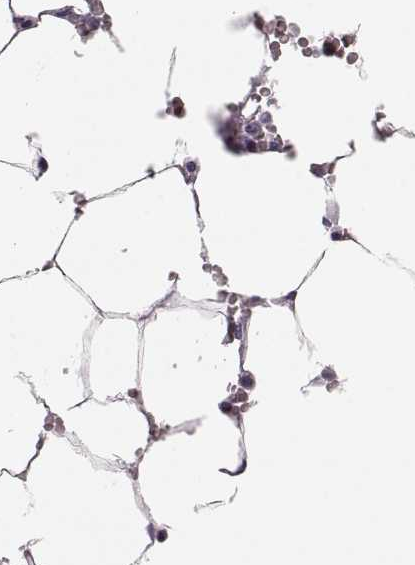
{"staining": {"intensity": "negative", "quantity": "none", "location": "none"}, "tissue": "bone marrow", "cell_type": "Hematopoietic cells", "image_type": "normal", "snomed": [{"axis": "morphology", "description": "Normal tissue, NOS"}, {"axis": "topography", "description": "Bone marrow"}], "caption": "This histopathology image is of benign bone marrow stained with immunohistochemistry to label a protein in brown with the nuclei are counter-stained blue. There is no positivity in hematopoietic cells.", "gene": "BFSP2", "patient": {"sex": "female", "age": 52}}